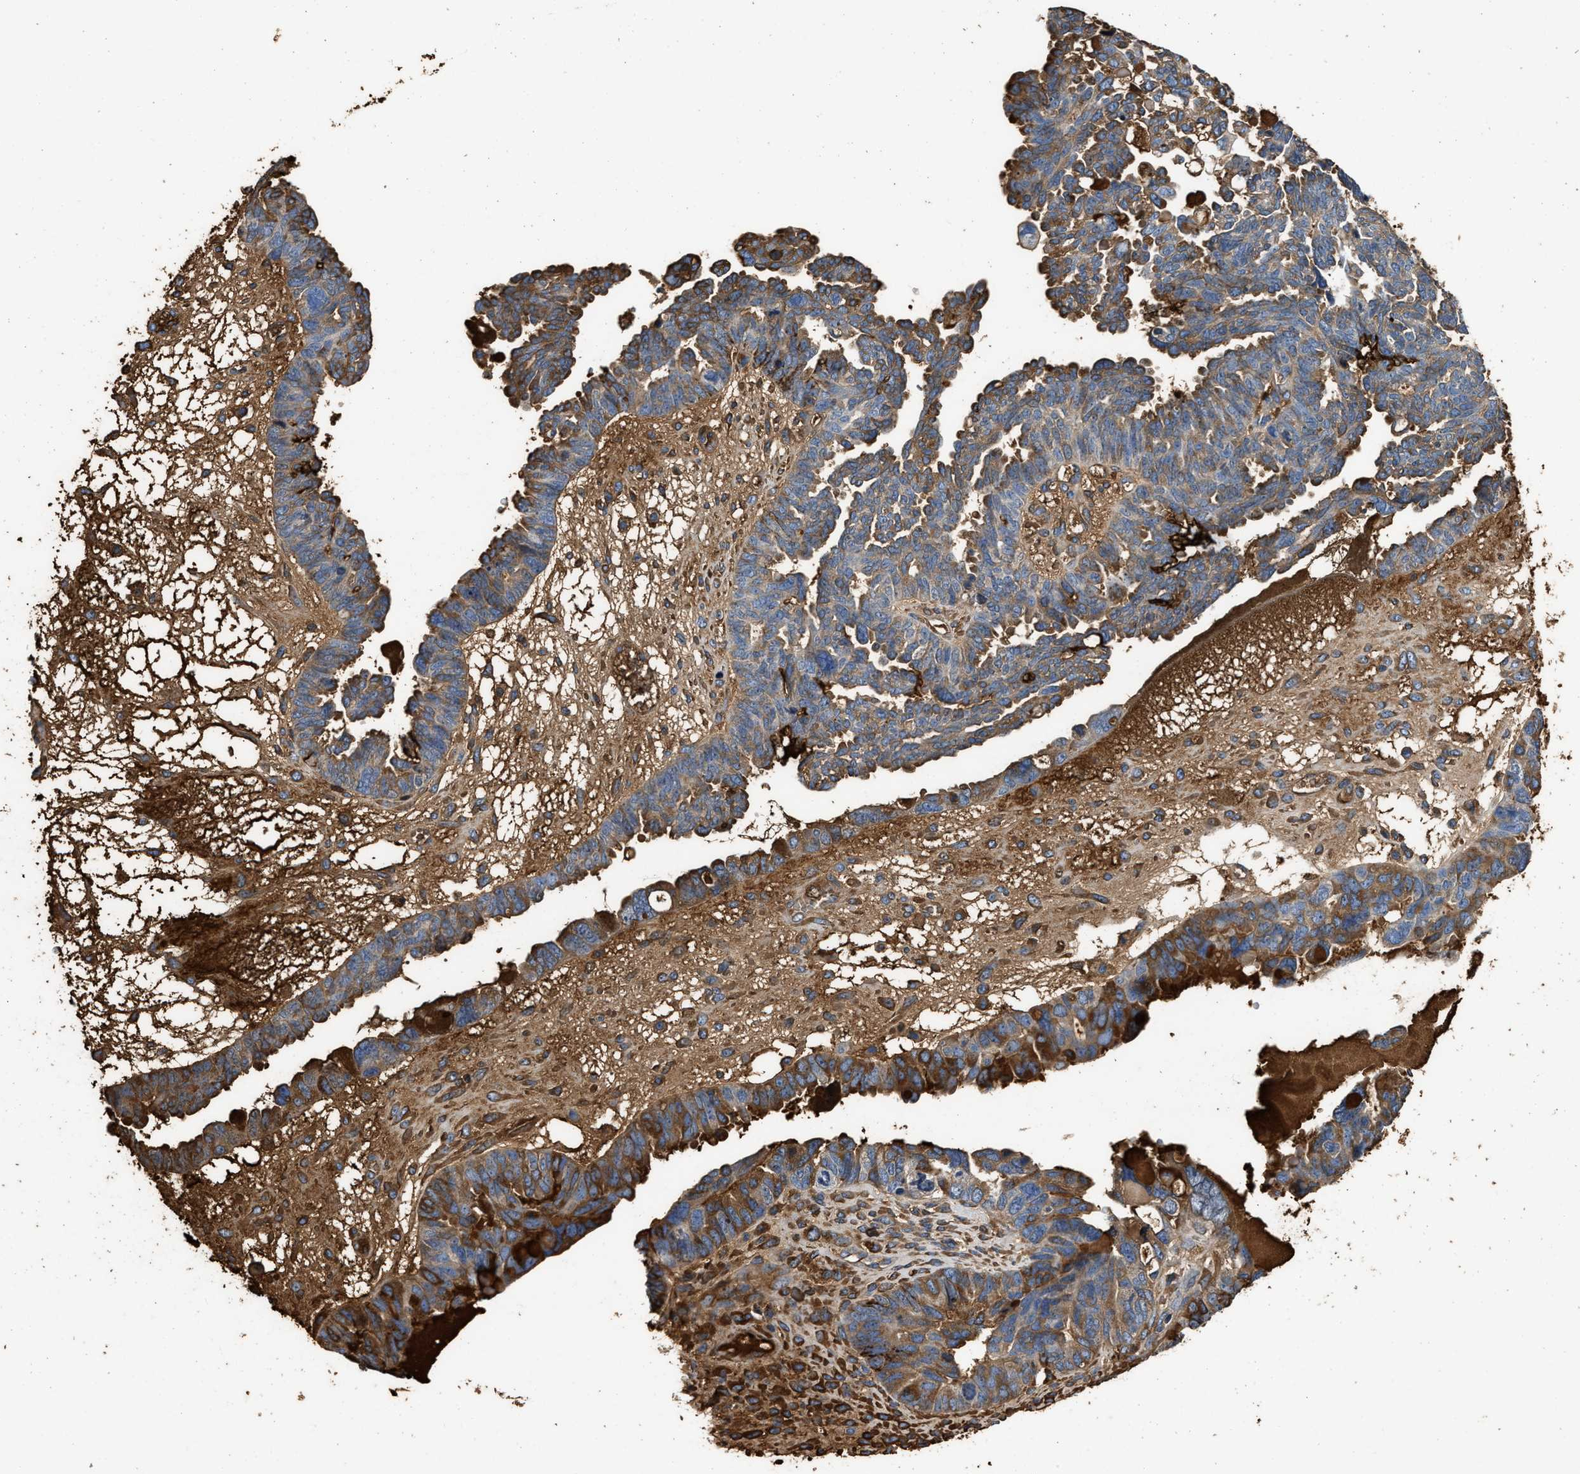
{"staining": {"intensity": "moderate", "quantity": "25%-75%", "location": "cytoplasmic/membranous"}, "tissue": "ovarian cancer", "cell_type": "Tumor cells", "image_type": "cancer", "snomed": [{"axis": "morphology", "description": "Cystadenocarcinoma, serous, NOS"}, {"axis": "topography", "description": "Ovary"}], "caption": "Human ovarian cancer (serous cystadenocarcinoma) stained with a protein marker shows moderate staining in tumor cells.", "gene": "C3", "patient": {"sex": "female", "age": 79}}